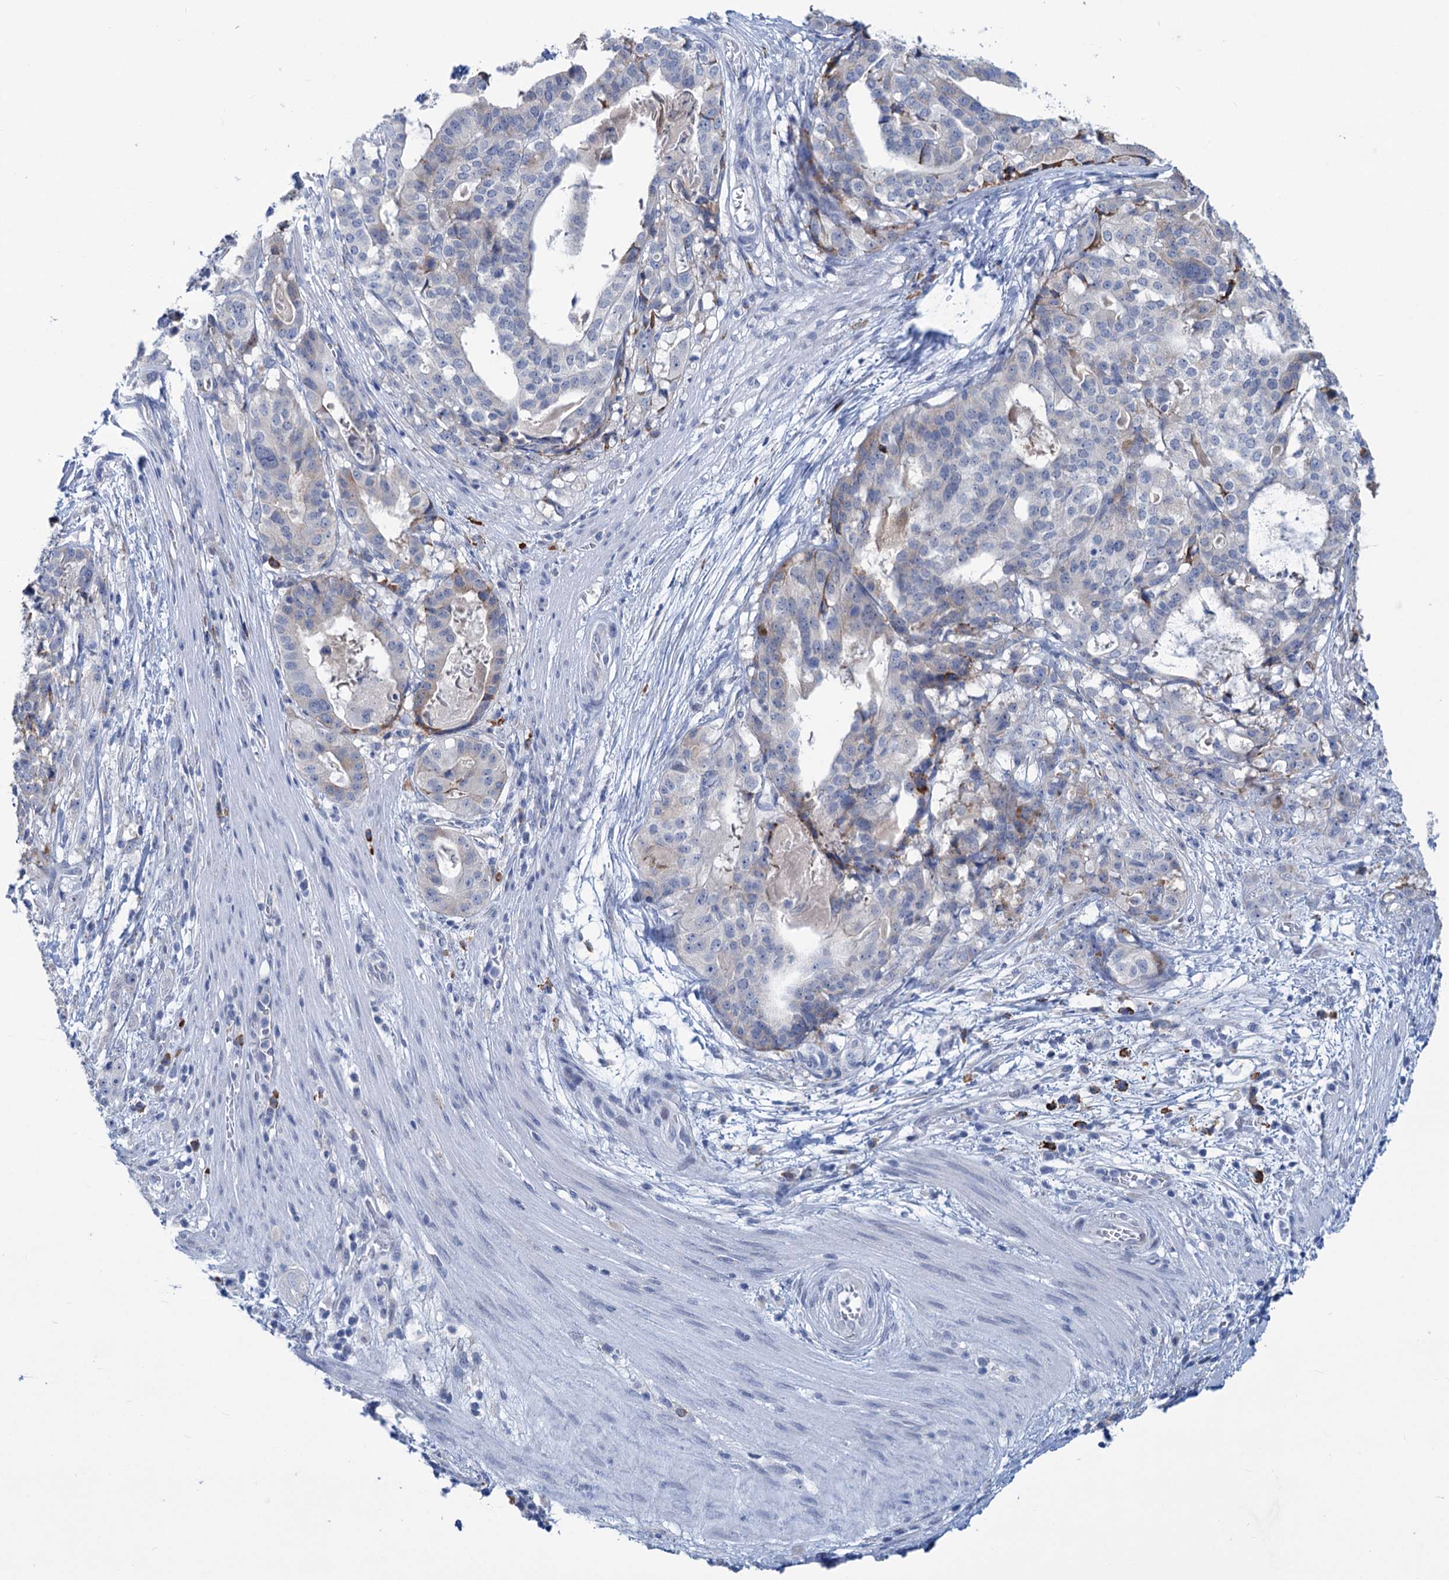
{"staining": {"intensity": "negative", "quantity": "none", "location": "none"}, "tissue": "stomach cancer", "cell_type": "Tumor cells", "image_type": "cancer", "snomed": [{"axis": "morphology", "description": "Adenocarcinoma, NOS"}, {"axis": "topography", "description": "Stomach"}], "caption": "A micrograph of stomach cancer (adenocarcinoma) stained for a protein demonstrates no brown staining in tumor cells. The staining is performed using DAB brown chromogen with nuclei counter-stained in using hematoxylin.", "gene": "NEU3", "patient": {"sex": "male", "age": 48}}